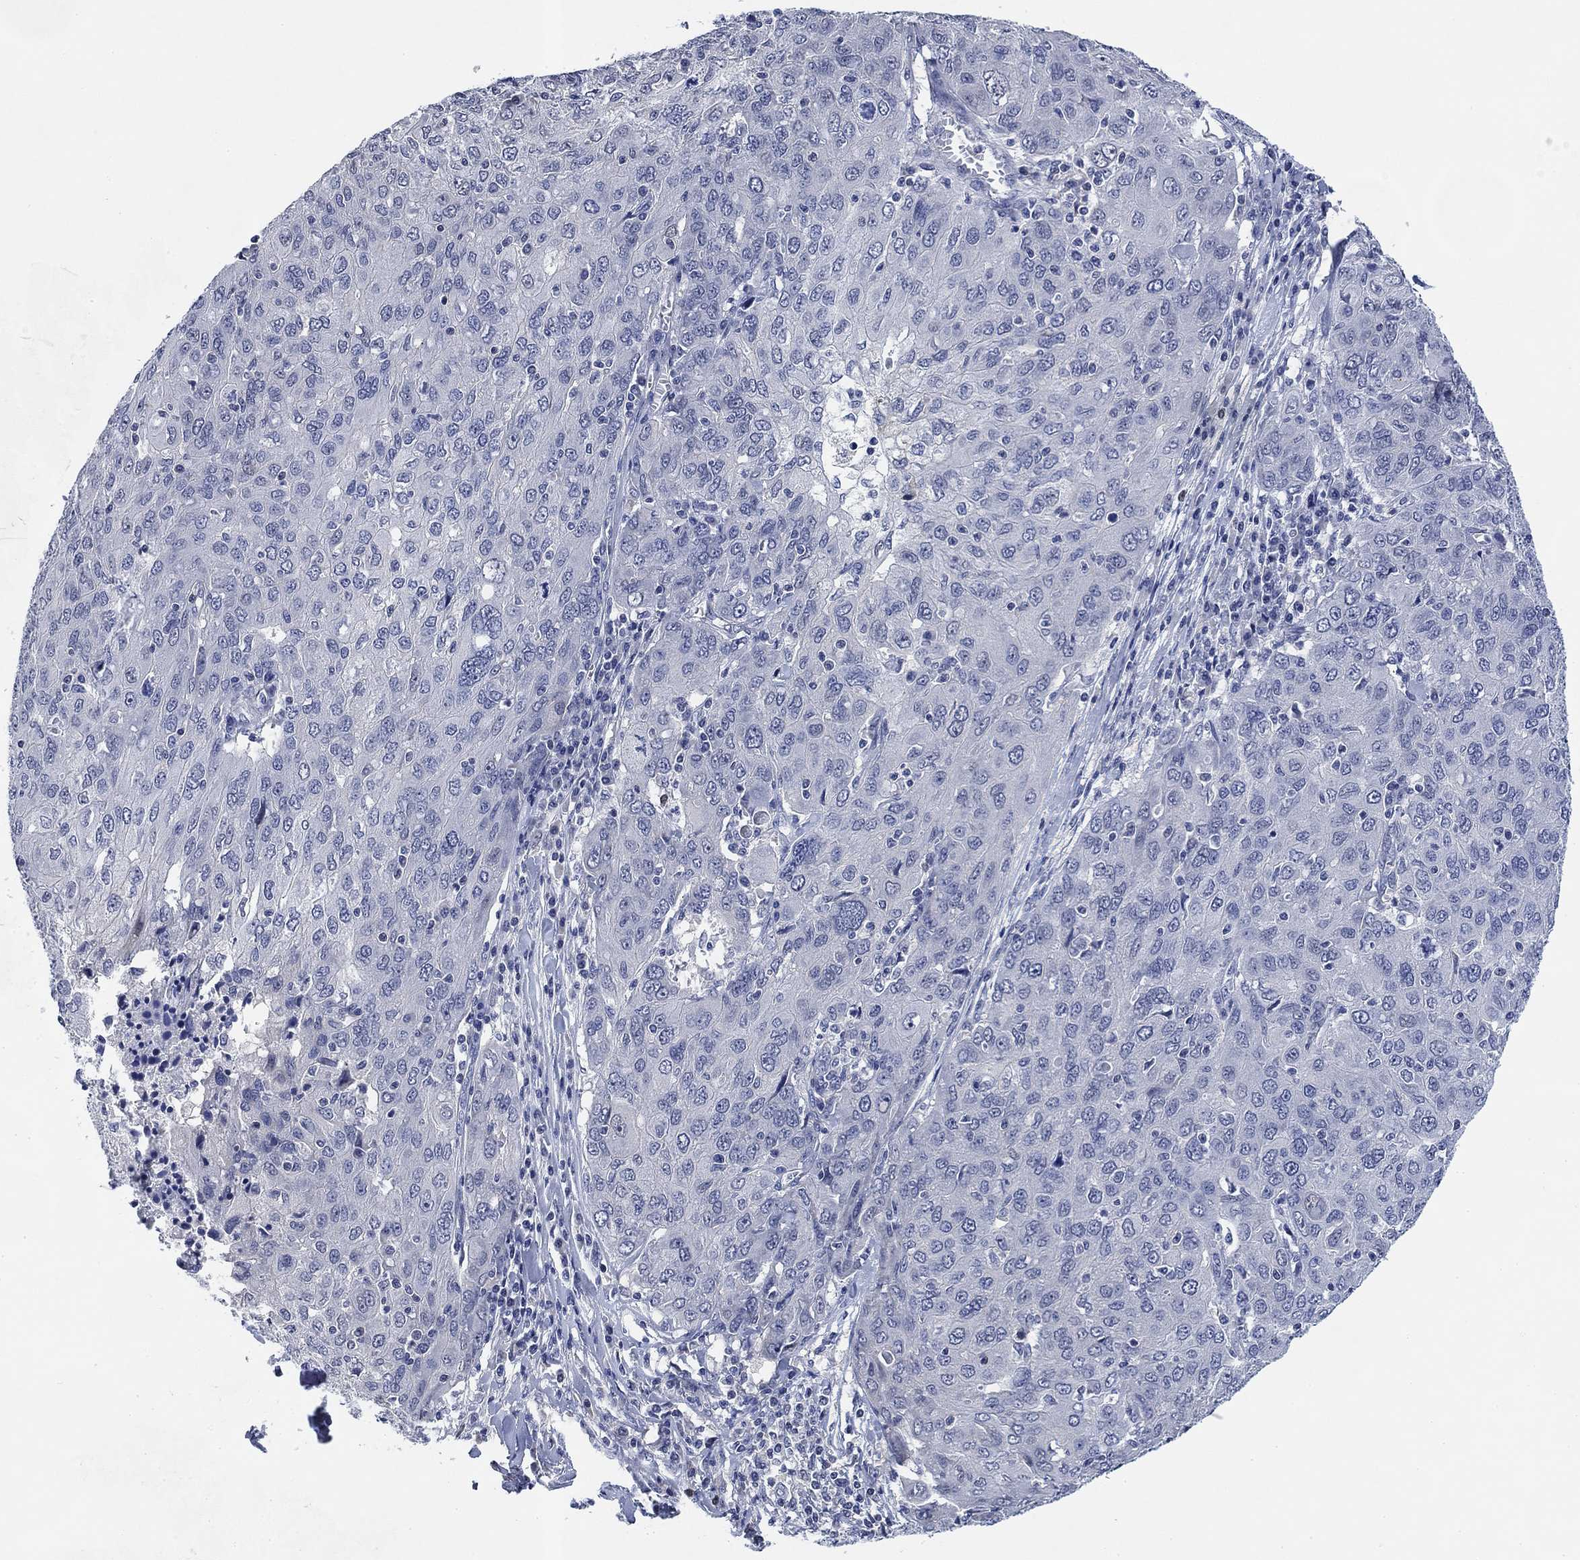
{"staining": {"intensity": "negative", "quantity": "none", "location": "none"}, "tissue": "ovarian cancer", "cell_type": "Tumor cells", "image_type": "cancer", "snomed": [{"axis": "morphology", "description": "Carcinoma, endometroid"}, {"axis": "topography", "description": "Ovary"}], "caption": "Immunohistochemistry (IHC) micrograph of neoplastic tissue: ovarian cancer (endometroid carcinoma) stained with DAB (3,3'-diaminobenzidine) displays no significant protein expression in tumor cells.", "gene": "DAZL", "patient": {"sex": "female", "age": 50}}